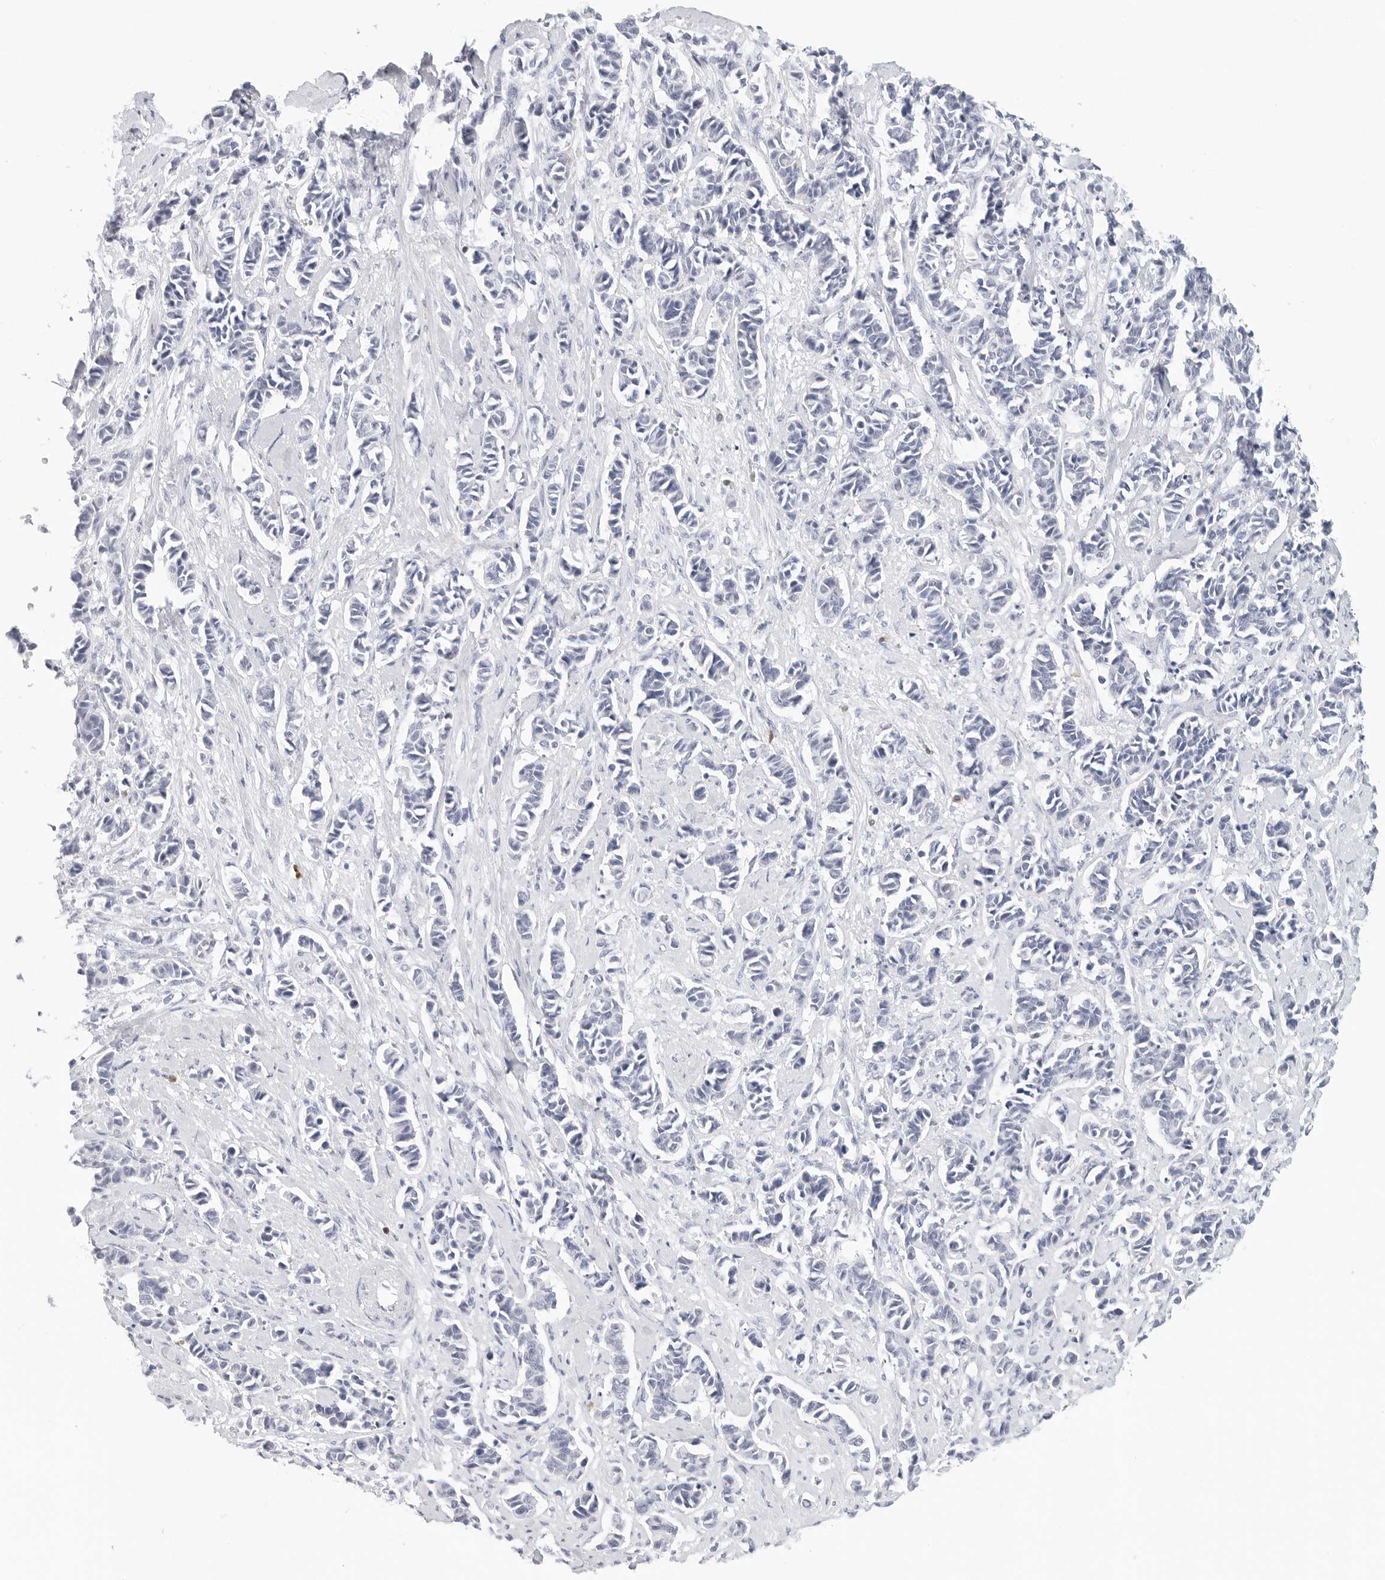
{"staining": {"intensity": "negative", "quantity": "none", "location": "none"}, "tissue": "cervical cancer", "cell_type": "Tumor cells", "image_type": "cancer", "snomed": [{"axis": "morphology", "description": "Normal tissue, NOS"}, {"axis": "morphology", "description": "Squamous cell carcinoma, NOS"}, {"axis": "topography", "description": "Cervix"}], "caption": "Squamous cell carcinoma (cervical) was stained to show a protein in brown. There is no significant positivity in tumor cells.", "gene": "SLC9A3R1", "patient": {"sex": "female", "age": 35}}